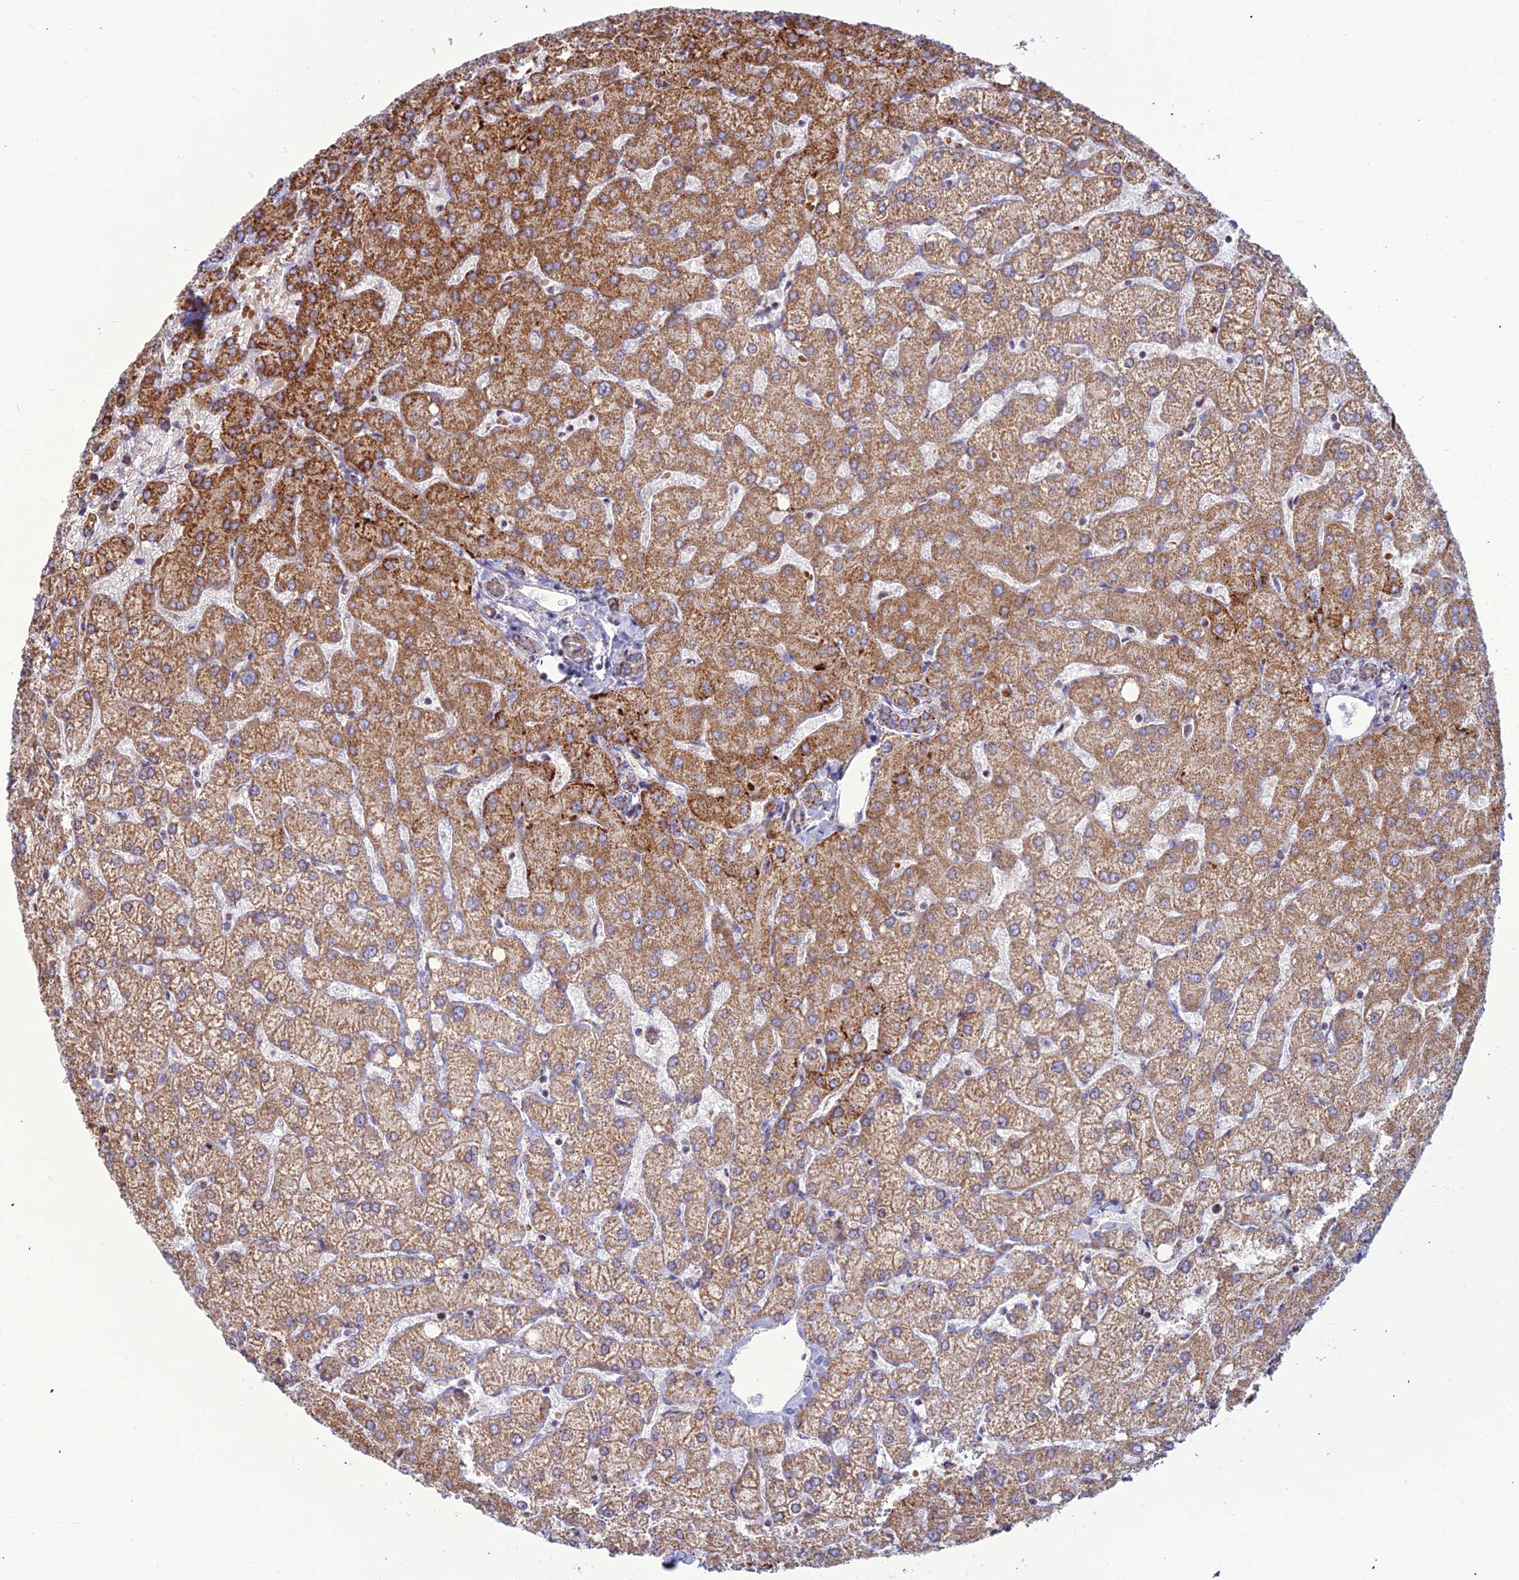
{"staining": {"intensity": "moderate", "quantity": "25%-75%", "location": "cytoplasmic/membranous"}, "tissue": "liver", "cell_type": "Cholangiocytes", "image_type": "normal", "snomed": [{"axis": "morphology", "description": "Normal tissue, NOS"}, {"axis": "topography", "description": "Liver"}], "caption": "Immunohistochemical staining of benign human liver reveals medium levels of moderate cytoplasmic/membranous positivity in approximately 25%-75% of cholangiocytes.", "gene": "SLC35F4", "patient": {"sex": "female", "age": 54}}